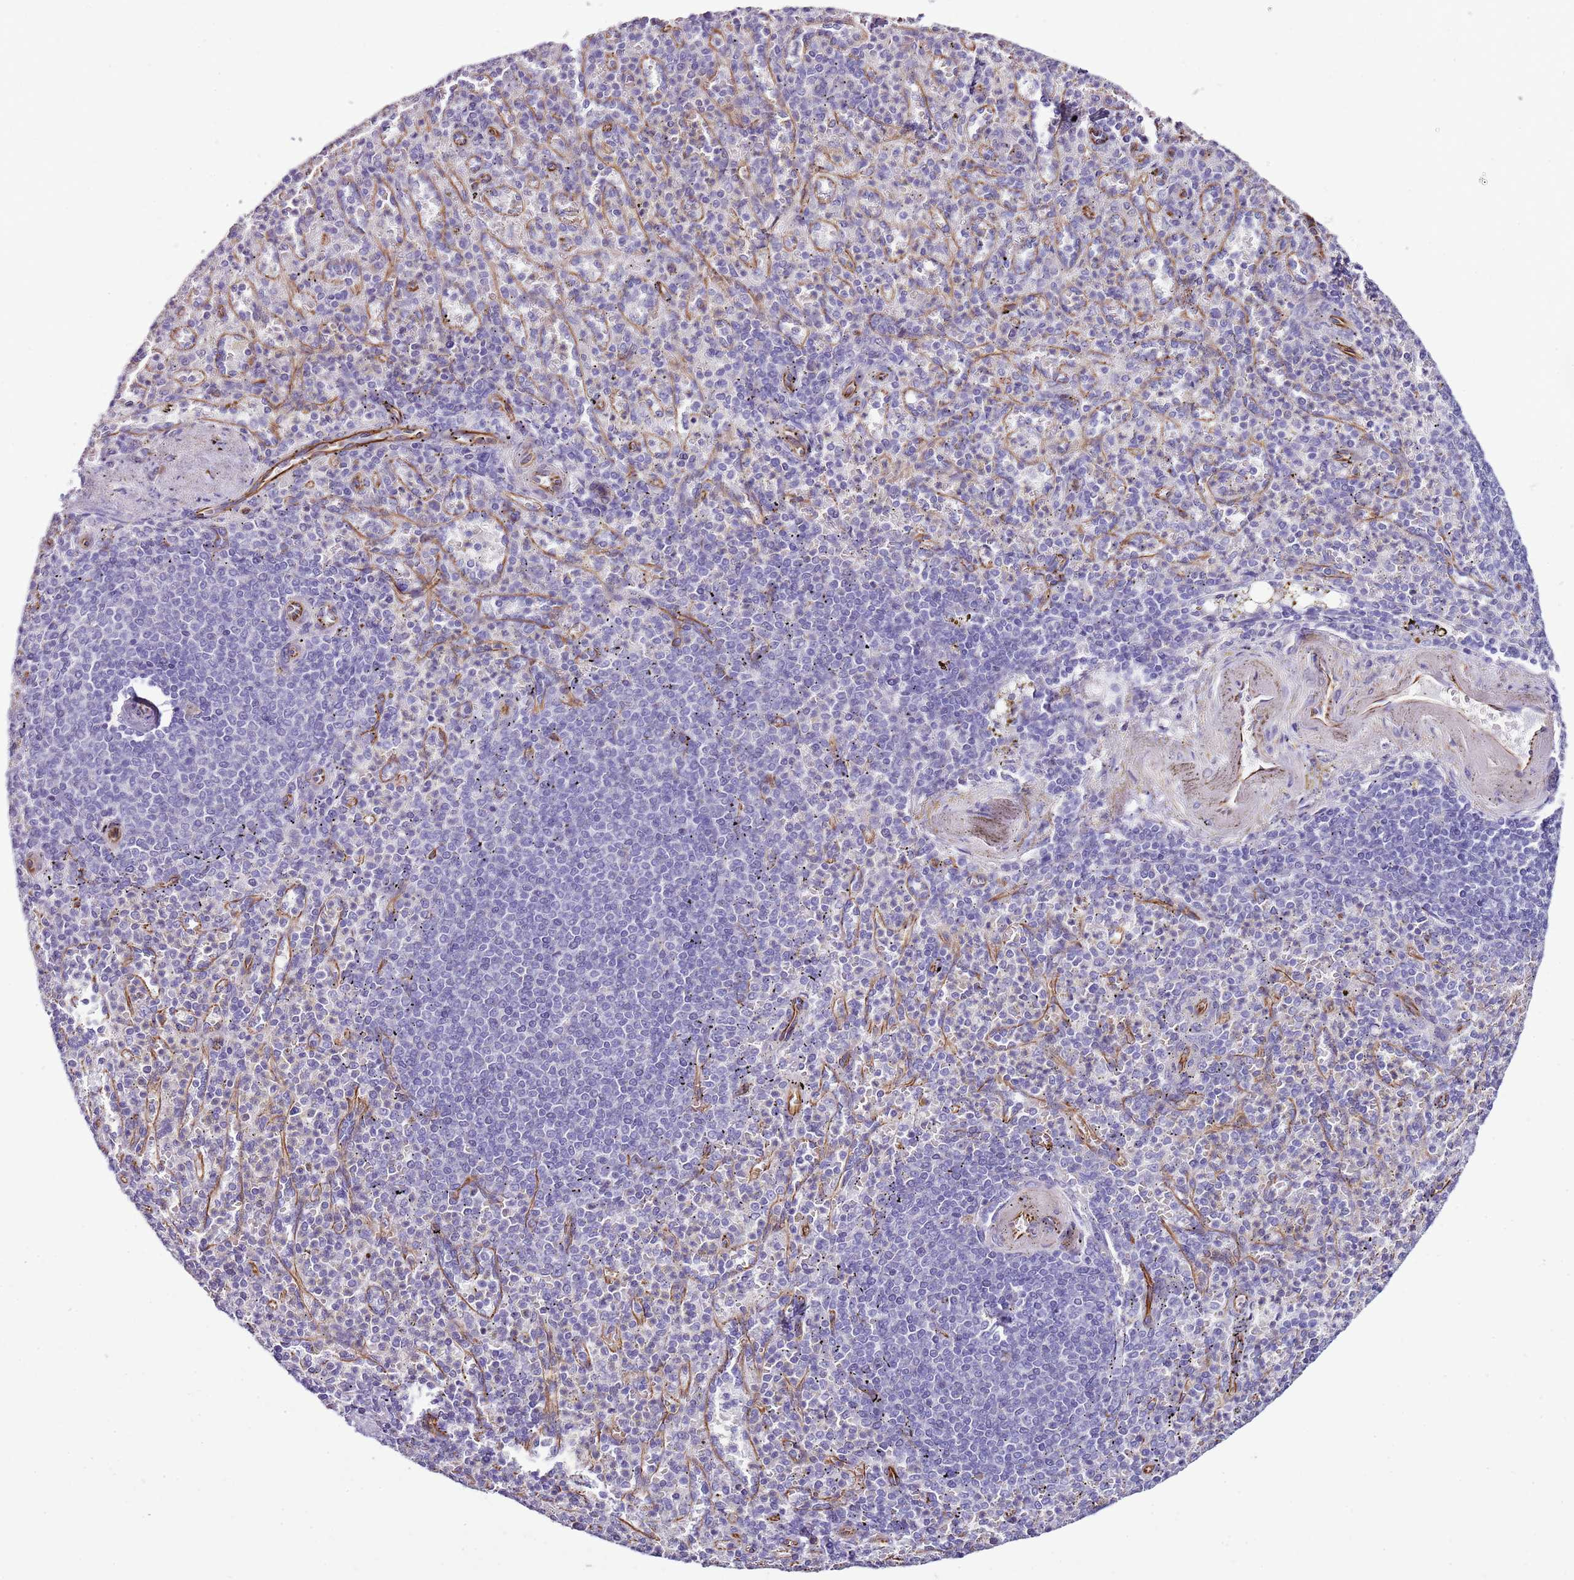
{"staining": {"intensity": "negative", "quantity": "none", "location": "none"}, "tissue": "spleen", "cell_type": "Cells in red pulp", "image_type": "normal", "snomed": [{"axis": "morphology", "description": "Normal tissue, NOS"}, {"axis": "topography", "description": "Spleen"}], "caption": "The photomicrograph exhibits no staining of cells in red pulp in benign spleen.", "gene": "ZNF786", "patient": {"sex": "female", "age": 74}}